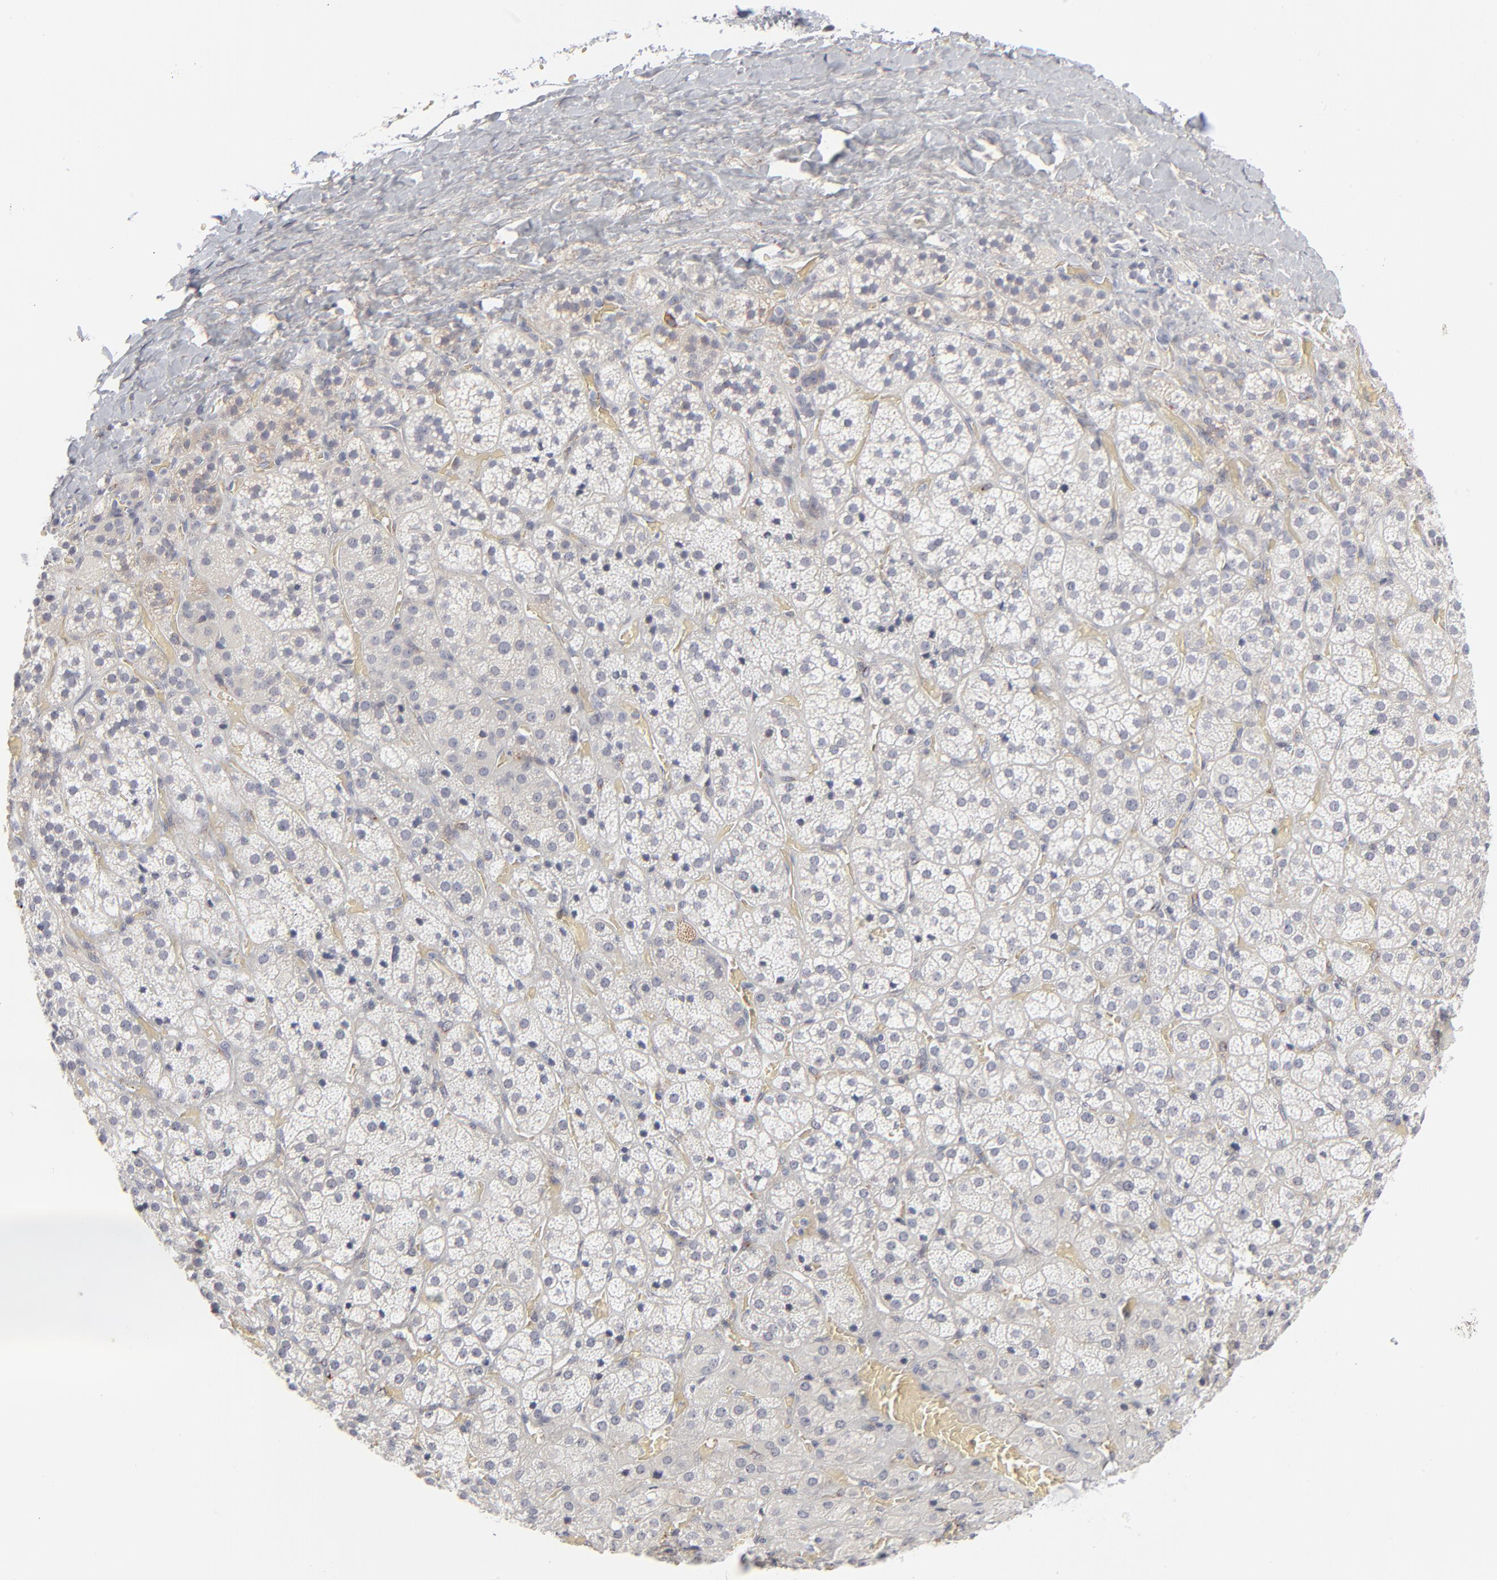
{"staining": {"intensity": "negative", "quantity": "none", "location": "none"}, "tissue": "adrenal gland", "cell_type": "Glandular cells", "image_type": "normal", "snomed": [{"axis": "morphology", "description": "Normal tissue, NOS"}, {"axis": "topography", "description": "Adrenal gland"}], "caption": "Adrenal gland was stained to show a protein in brown. There is no significant positivity in glandular cells. (DAB immunohistochemistry, high magnification).", "gene": "AURKA", "patient": {"sex": "female", "age": 71}}